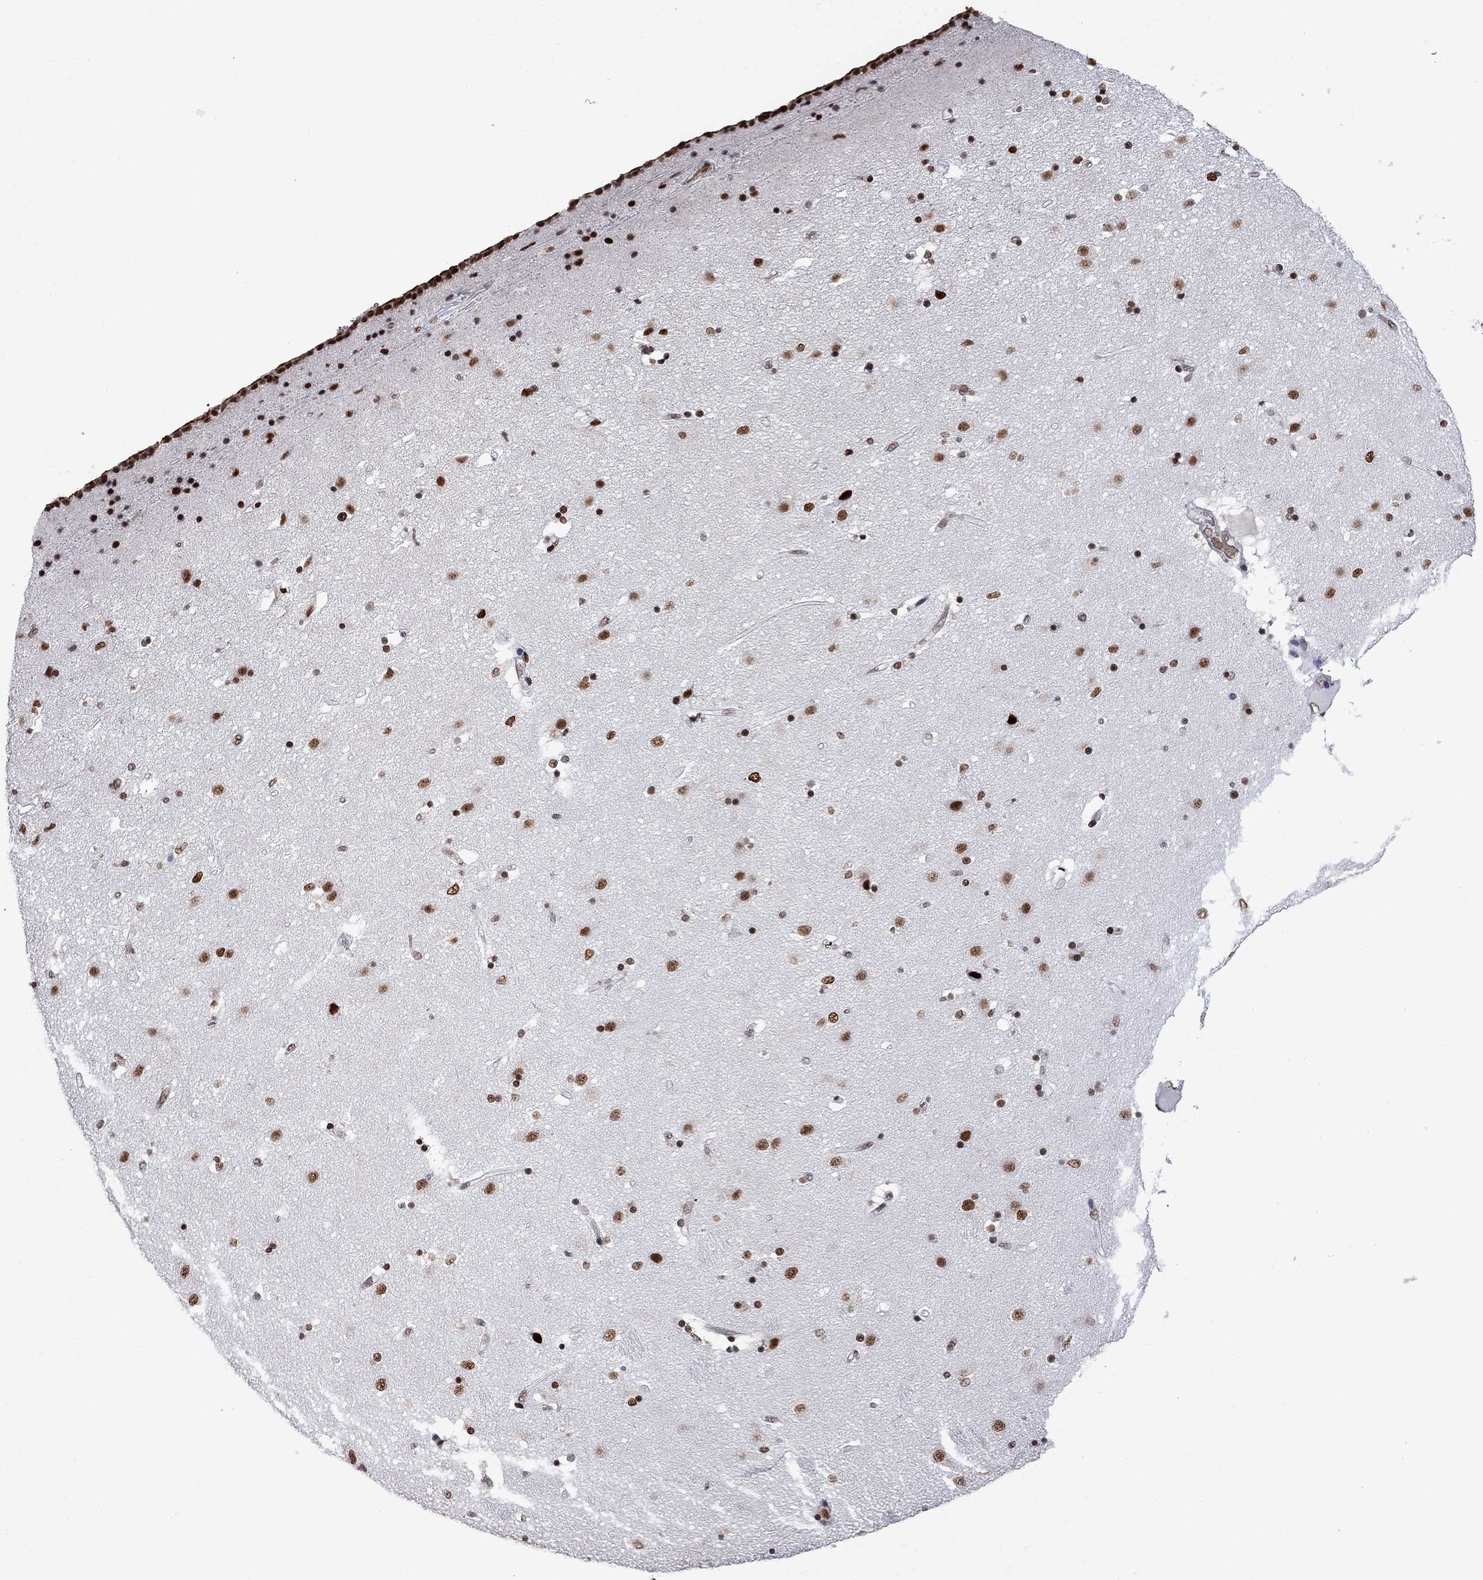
{"staining": {"intensity": "strong", "quantity": "25%-75%", "location": "nuclear"}, "tissue": "caudate", "cell_type": "Glial cells", "image_type": "normal", "snomed": [{"axis": "morphology", "description": "Normal tissue, NOS"}, {"axis": "topography", "description": "Lateral ventricle wall"}], "caption": "About 25%-75% of glial cells in unremarkable human caudate show strong nuclear protein expression as visualized by brown immunohistochemical staining.", "gene": "ZBTB47", "patient": {"sex": "female", "age": 71}}